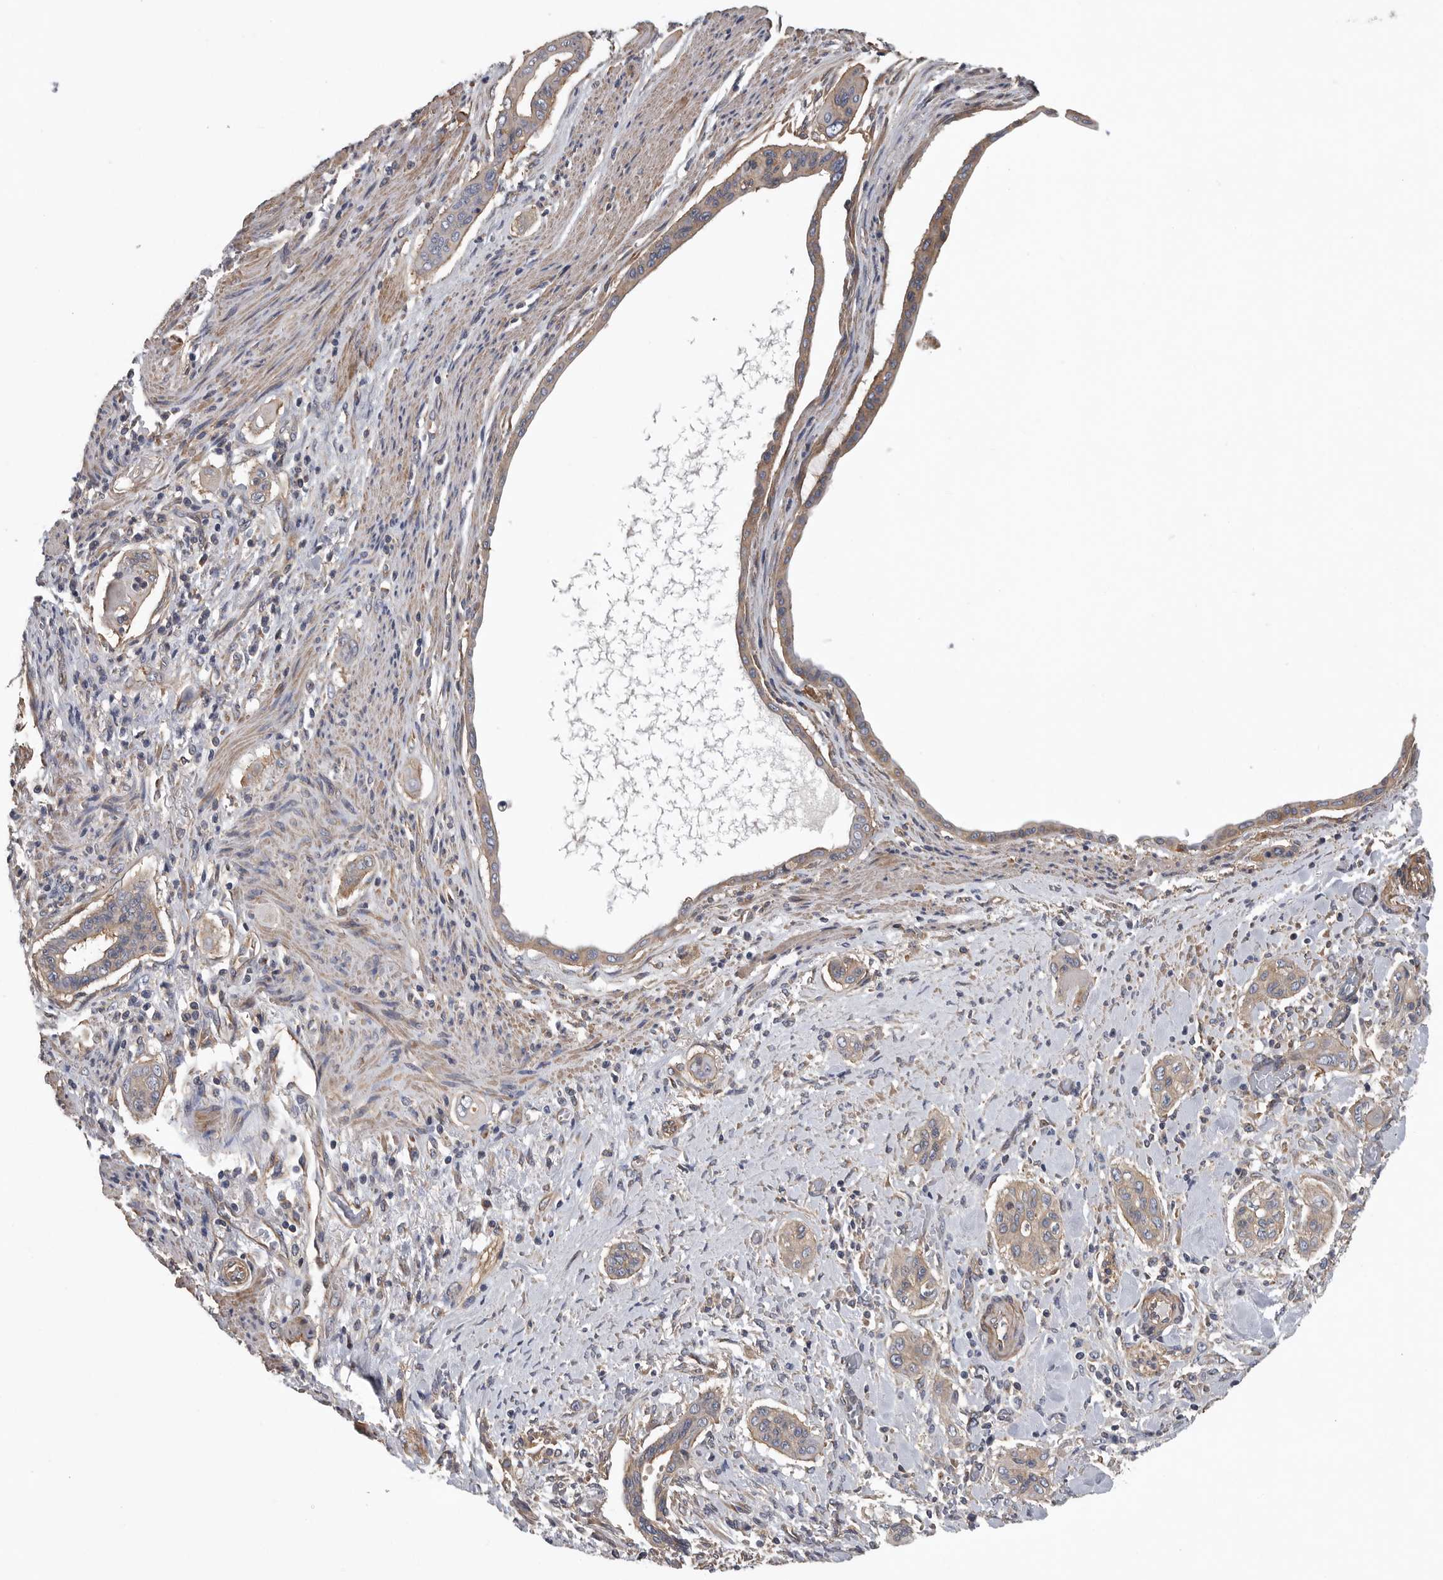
{"staining": {"intensity": "moderate", "quantity": "25%-75%", "location": "cytoplasmic/membranous"}, "tissue": "pancreatic cancer", "cell_type": "Tumor cells", "image_type": "cancer", "snomed": [{"axis": "morphology", "description": "Adenocarcinoma, NOS"}, {"axis": "topography", "description": "Pancreas"}], "caption": "Pancreatic cancer stained for a protein (brown) demonstrates moderate cytoplasmic/membranous positive staining in approximately 25%-75% of tumor cells.", "gene": "OXR1", "patient": {"sex": "male", "age": 77}}